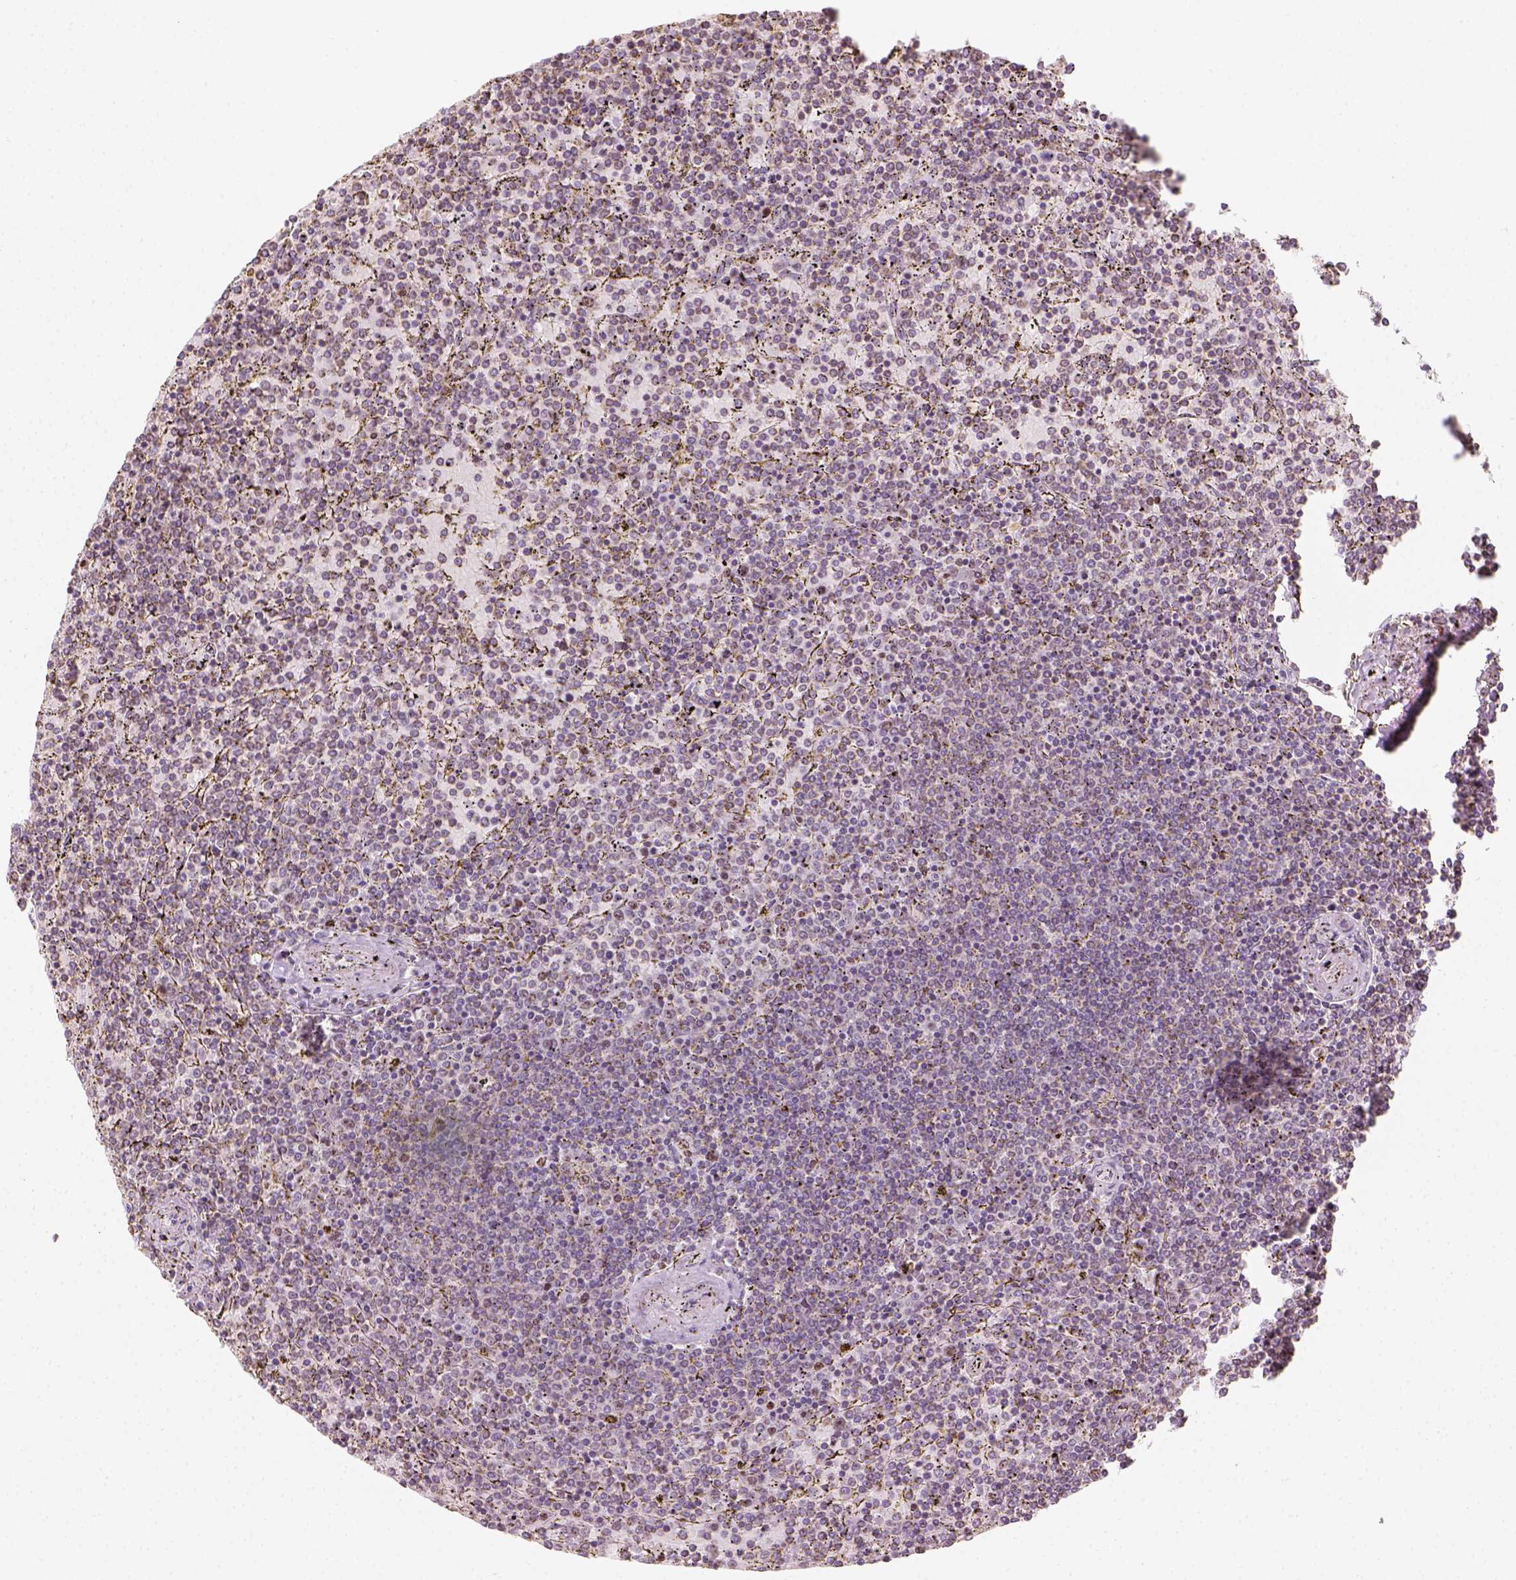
{"staining": {"intensity": "negative", "quantity": "none", "location": "none"}, "tissue": "lymphoma", "cell_type": "Tumor cells", "image_type": "cancer", "snomed": [{"axis": "morphology", "description": "Malignant lymphoma, non-Hodgkin's type, Low grade"}, {"axis": "topography", "description": "Spleen"}], "caption": "Malignant lymphoma, non-Hodgkin's type (low-grade) stained for a protein using immunohistochemistry exhibits no staining tumor cells.", "gene": "LCA5", "patient": {"sex": "female", "age": 77}}